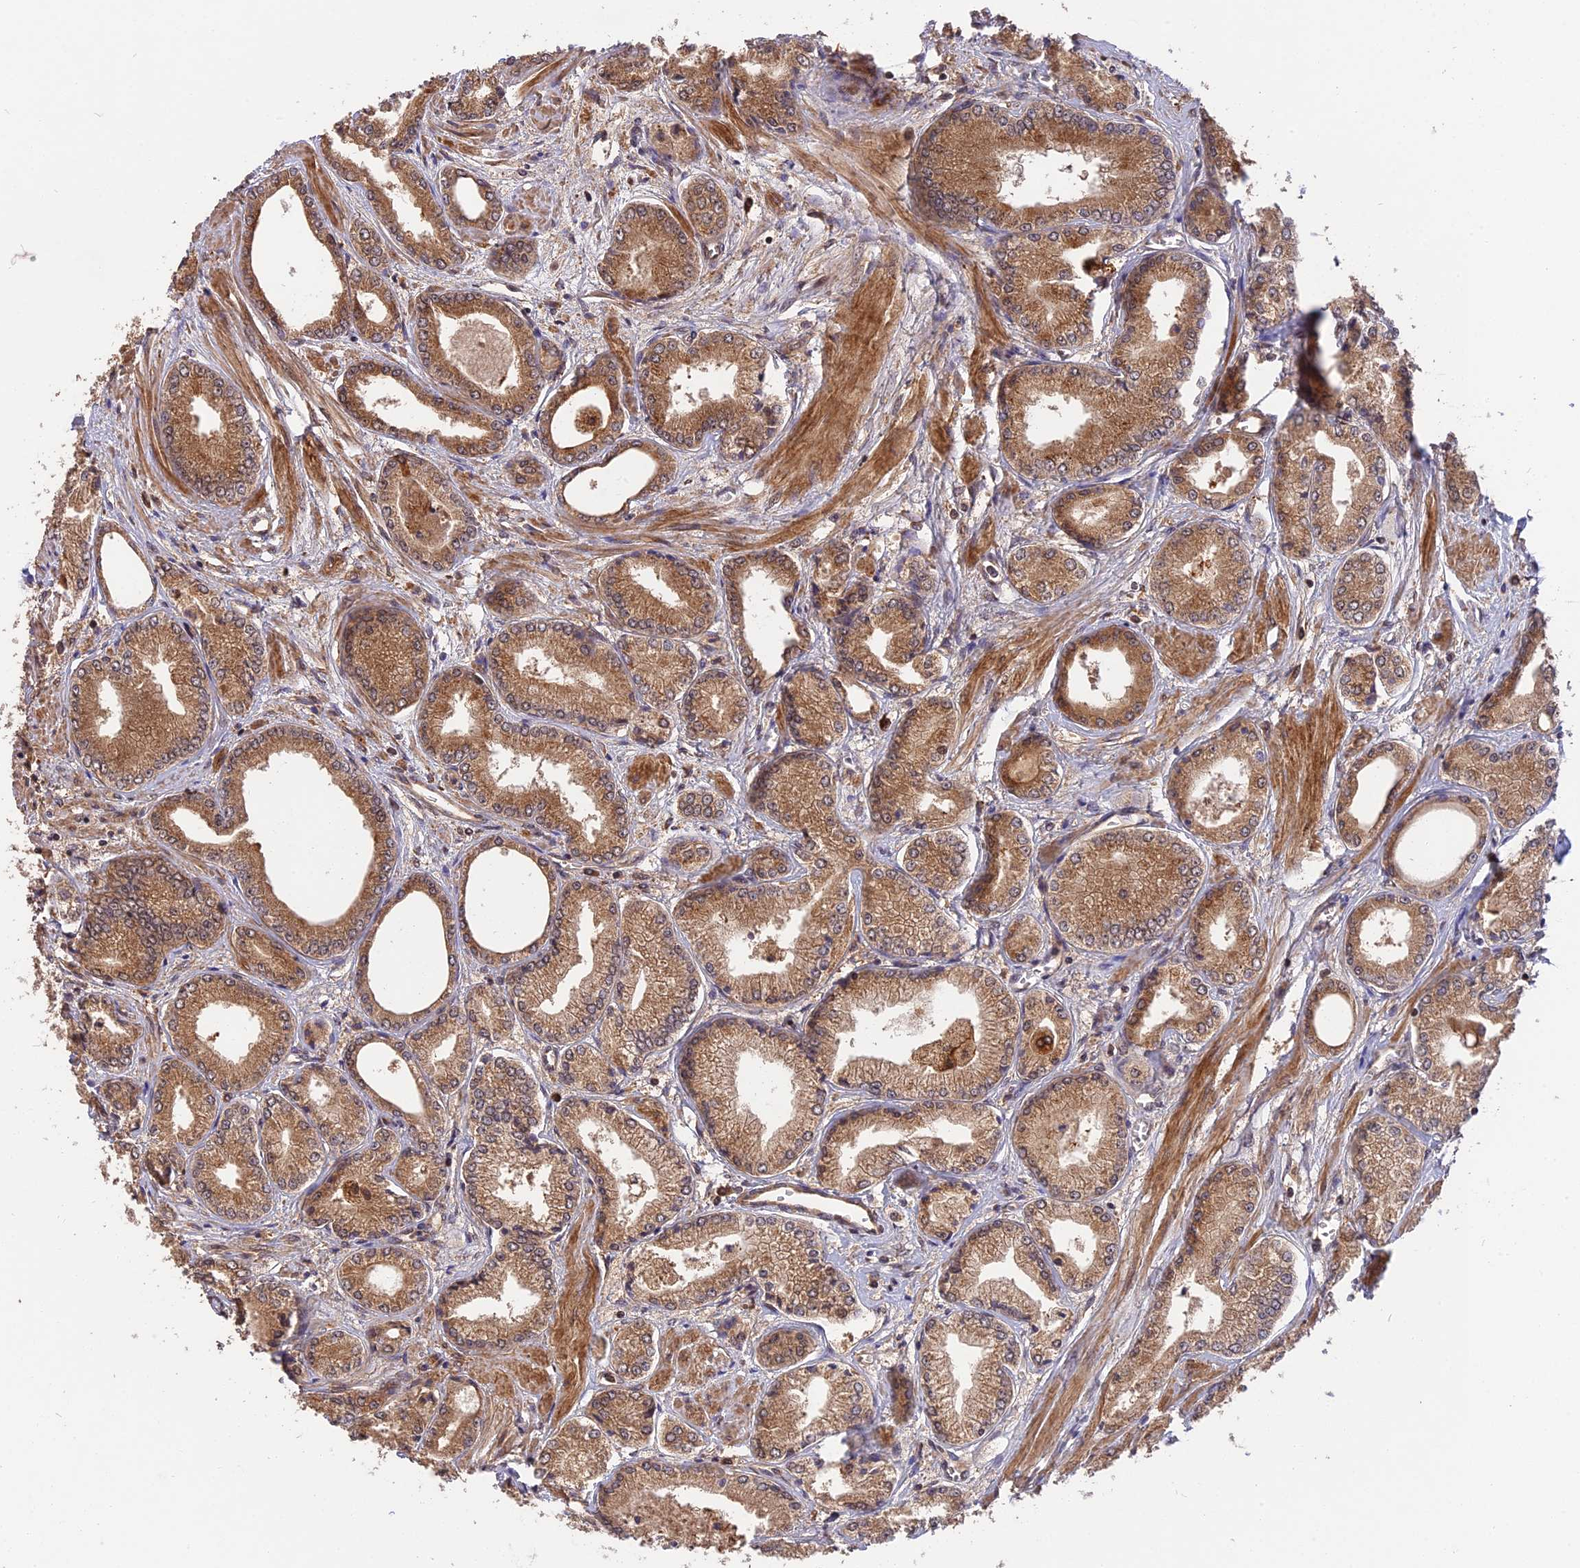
{"staining": {"intensity": "moderate", "quantity": ">75%", "location": "cytoplasmic/membranous"}, "tissue": "prostate cancer", "cell_type": "Tumor cells", "image_type": "cancer", "snomed": [{"axis": "morphology", "description": "Adenocarcinoma, Low grade"}, {"axis": "topography", "description": "Prostate"}], "caption": "Tumor cells show medium levels of moderate cytoplasmic/membranous expression in about >75% of cells in human low-grade adenocarcinoma (prostate).", "gene": "ESCO1", "patient": {"sex": "male", "age": 60}}